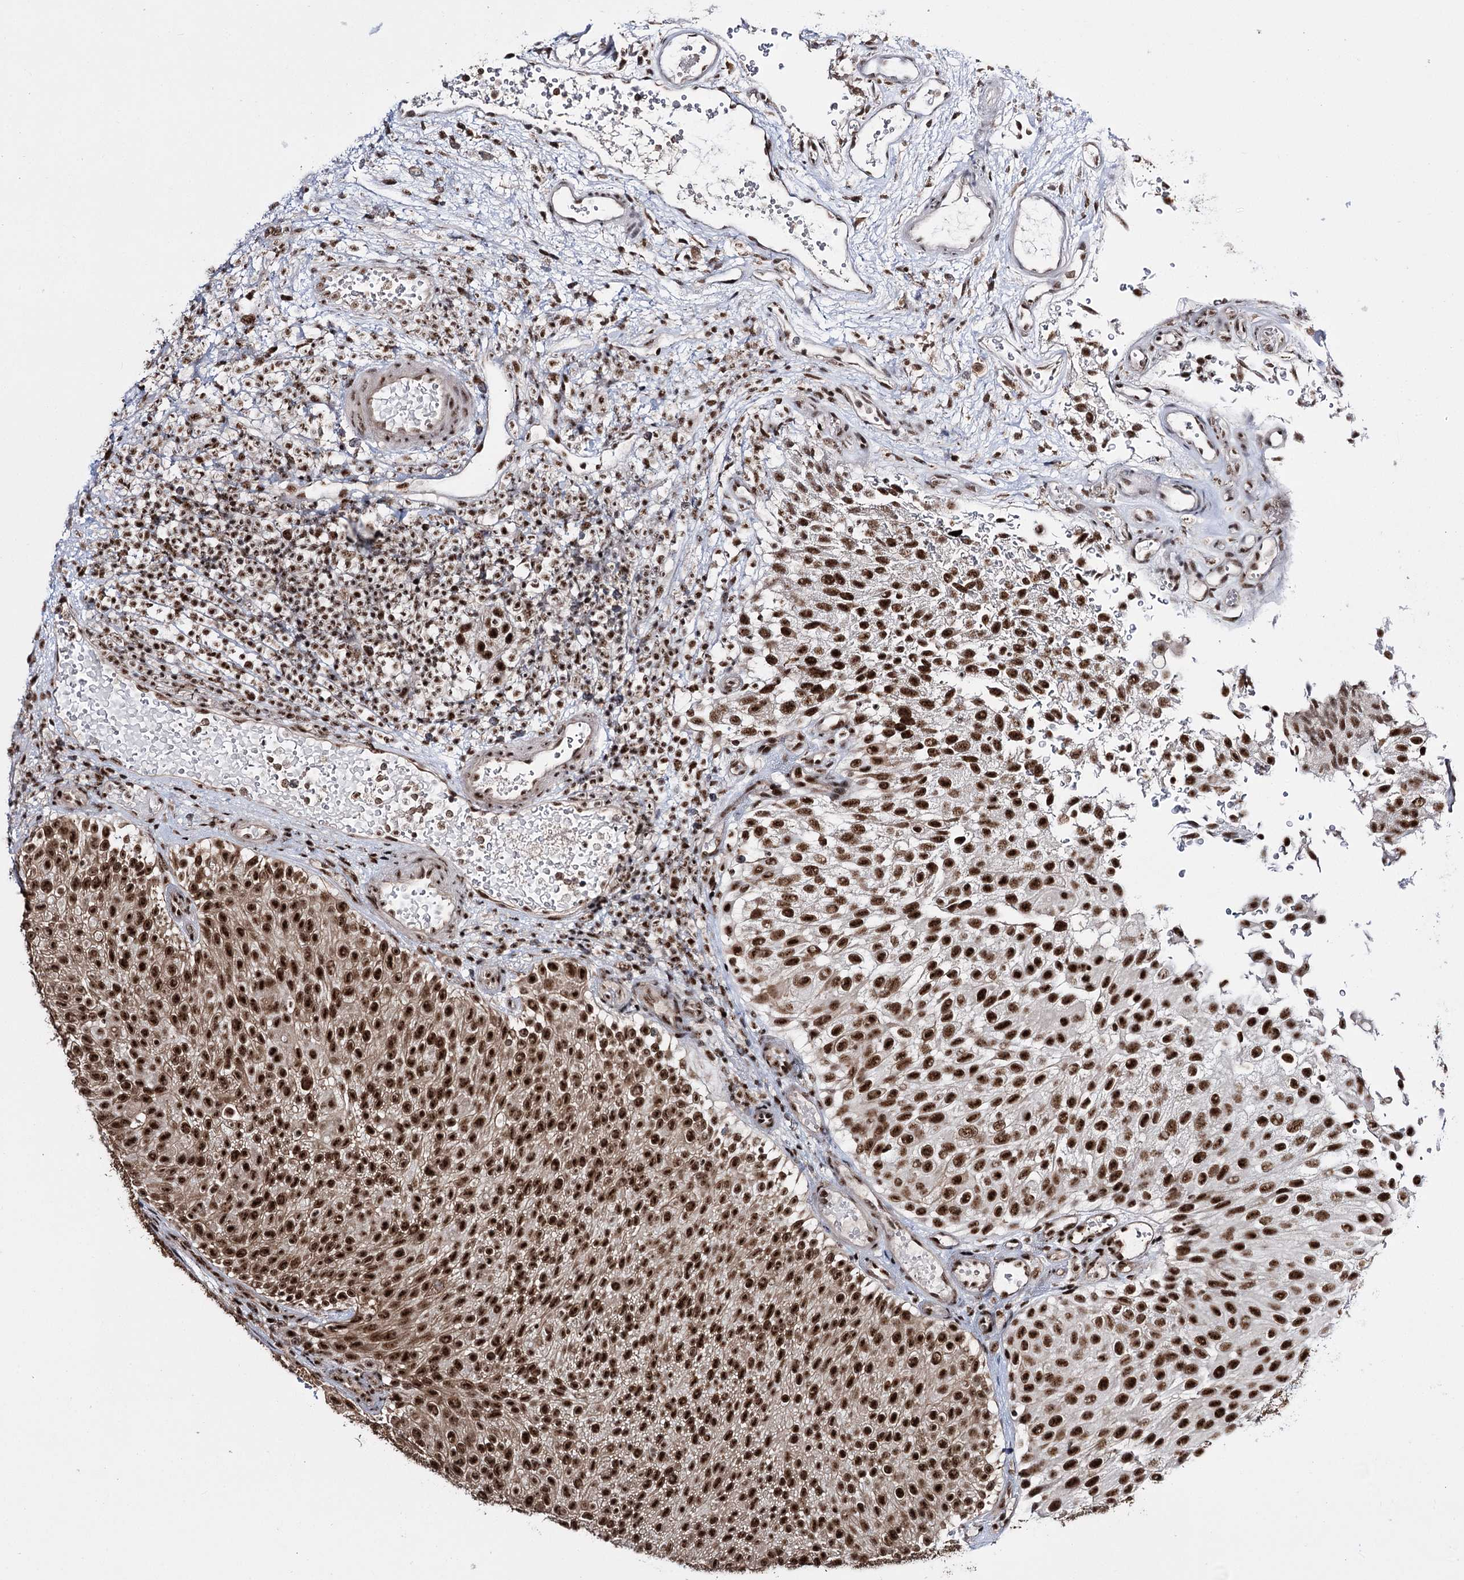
{"staining": {"intensity": "strong", "quantity": ">75%", "location": "nuclear"}, "tissue": "urothelial cancer", "cell_type": "Tumor cells", "image_type": "cancer", "snomed": [{"axis": "morphology", "description": "Urothelial carcinoma, Low grade"}, {"axis": "topography", "description": "Urinary bladder"}], "caption": "IHC staining of urothelial cancer, which exhibits high levels of strong nuclear staining in approximately >75% of tumor cells indicating strong nuclear protein staining. The staining was performed using DAB (3,3'-diaminobenzidine) (brown) for protein detection and nuclei were counterstained in hematoxylin (blue).", "gene": "PRPF40A", "patient": {"sex": "male", "age": 78}}